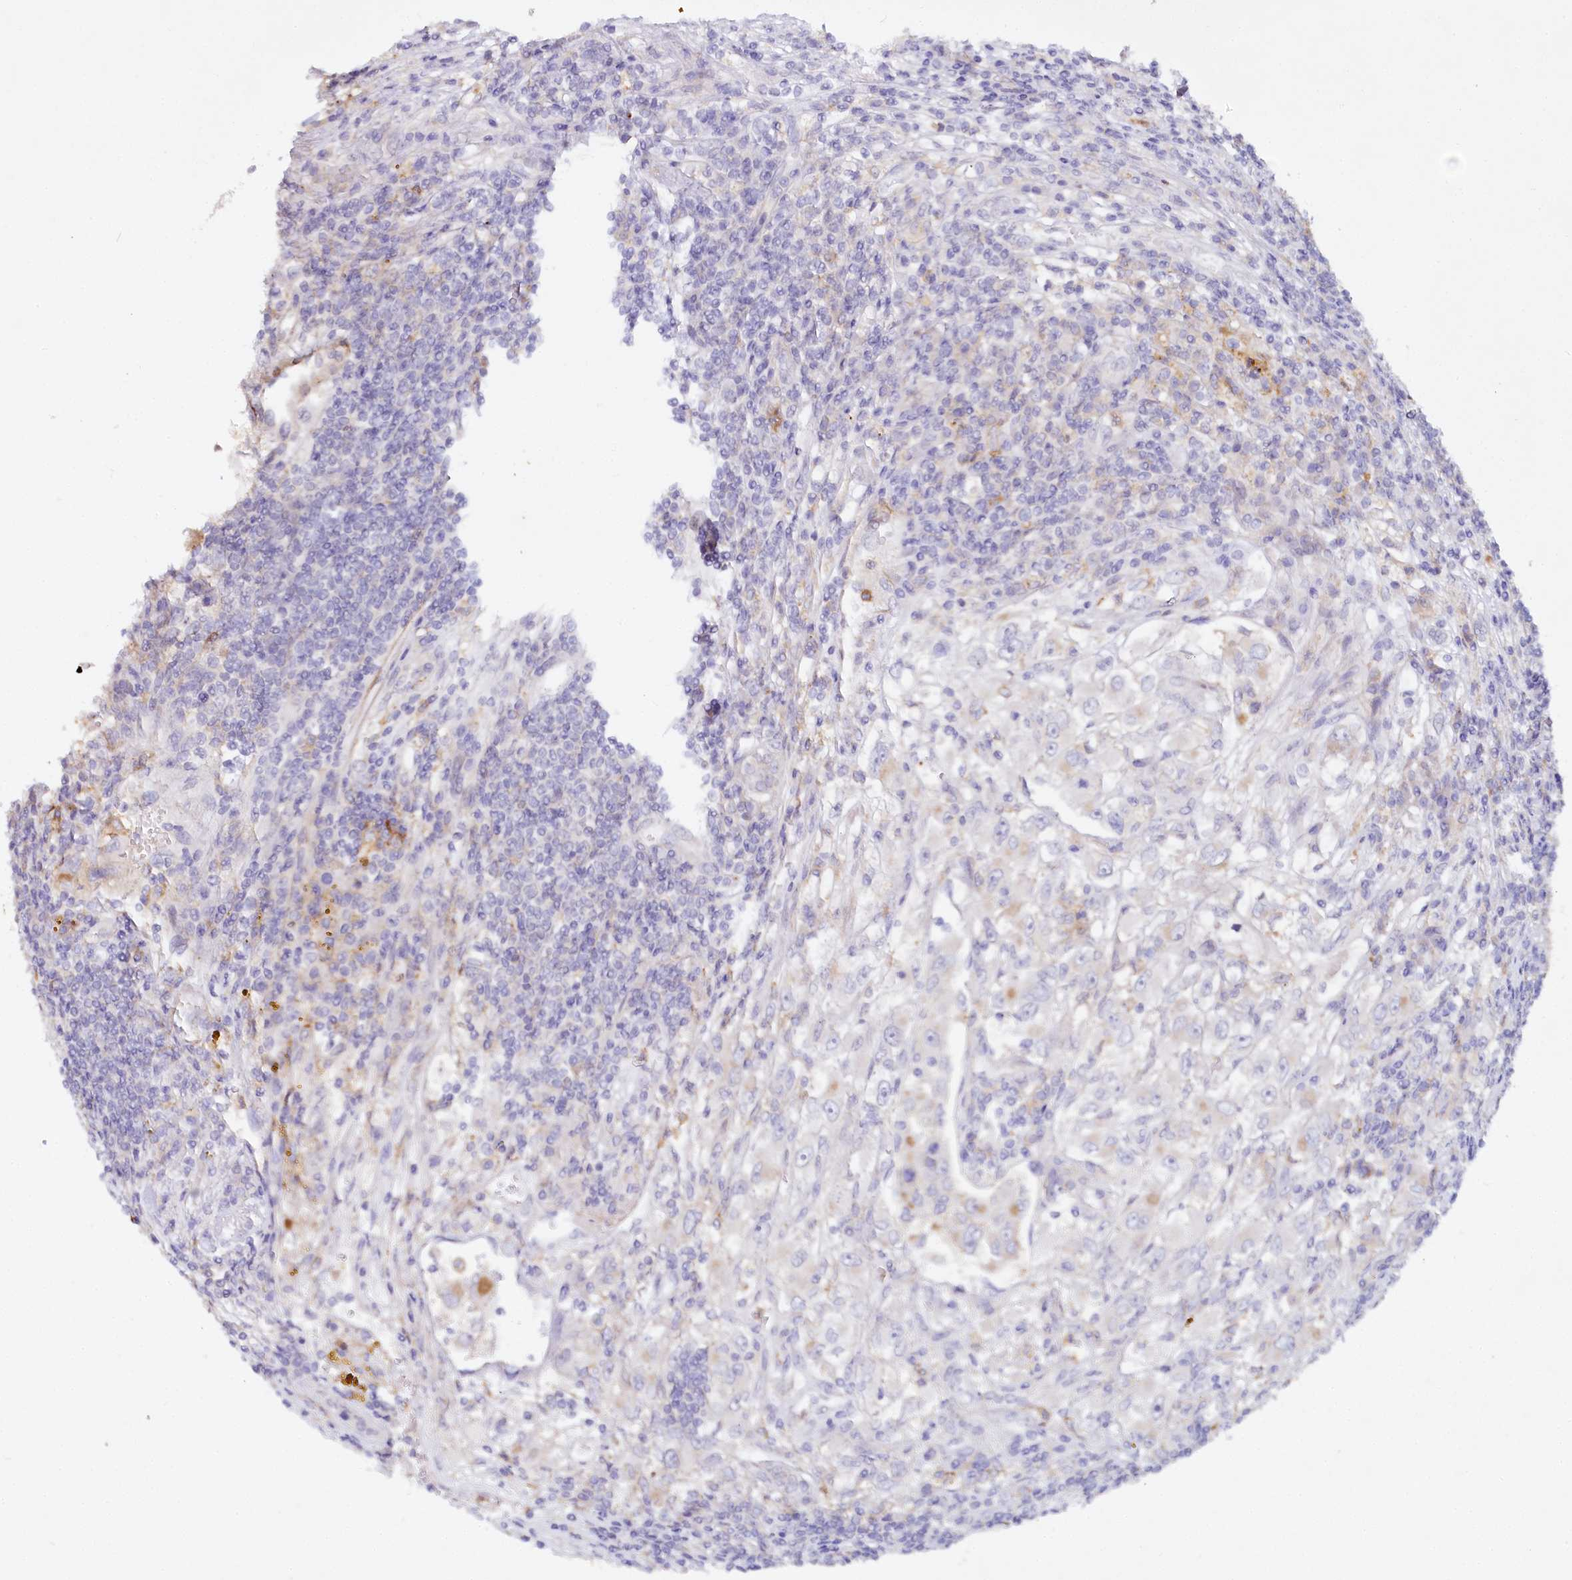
{"staining": {"intensity": "negative", "quantity": "none", "location": "none"}, "tissue": "renal cancer", "cell_type": "Tumor cells", "image_type": "cancer", "snomed": [{"axis": "morphology", "description": "Adenocarcinoma, NOS"}, {"axis": "topography", "description": "Kidney"}], "caption": "Tumor cells are negative for protein expression in human renal adenocarcinoma. The staining was performed using DAB to visualize the protein expression in brown, while the nuclei were stained in blue with hematoxylin (Magnification: 20x).", "gene": "ALDH3B1", "patient": {"sex": "female", "age": 52}}